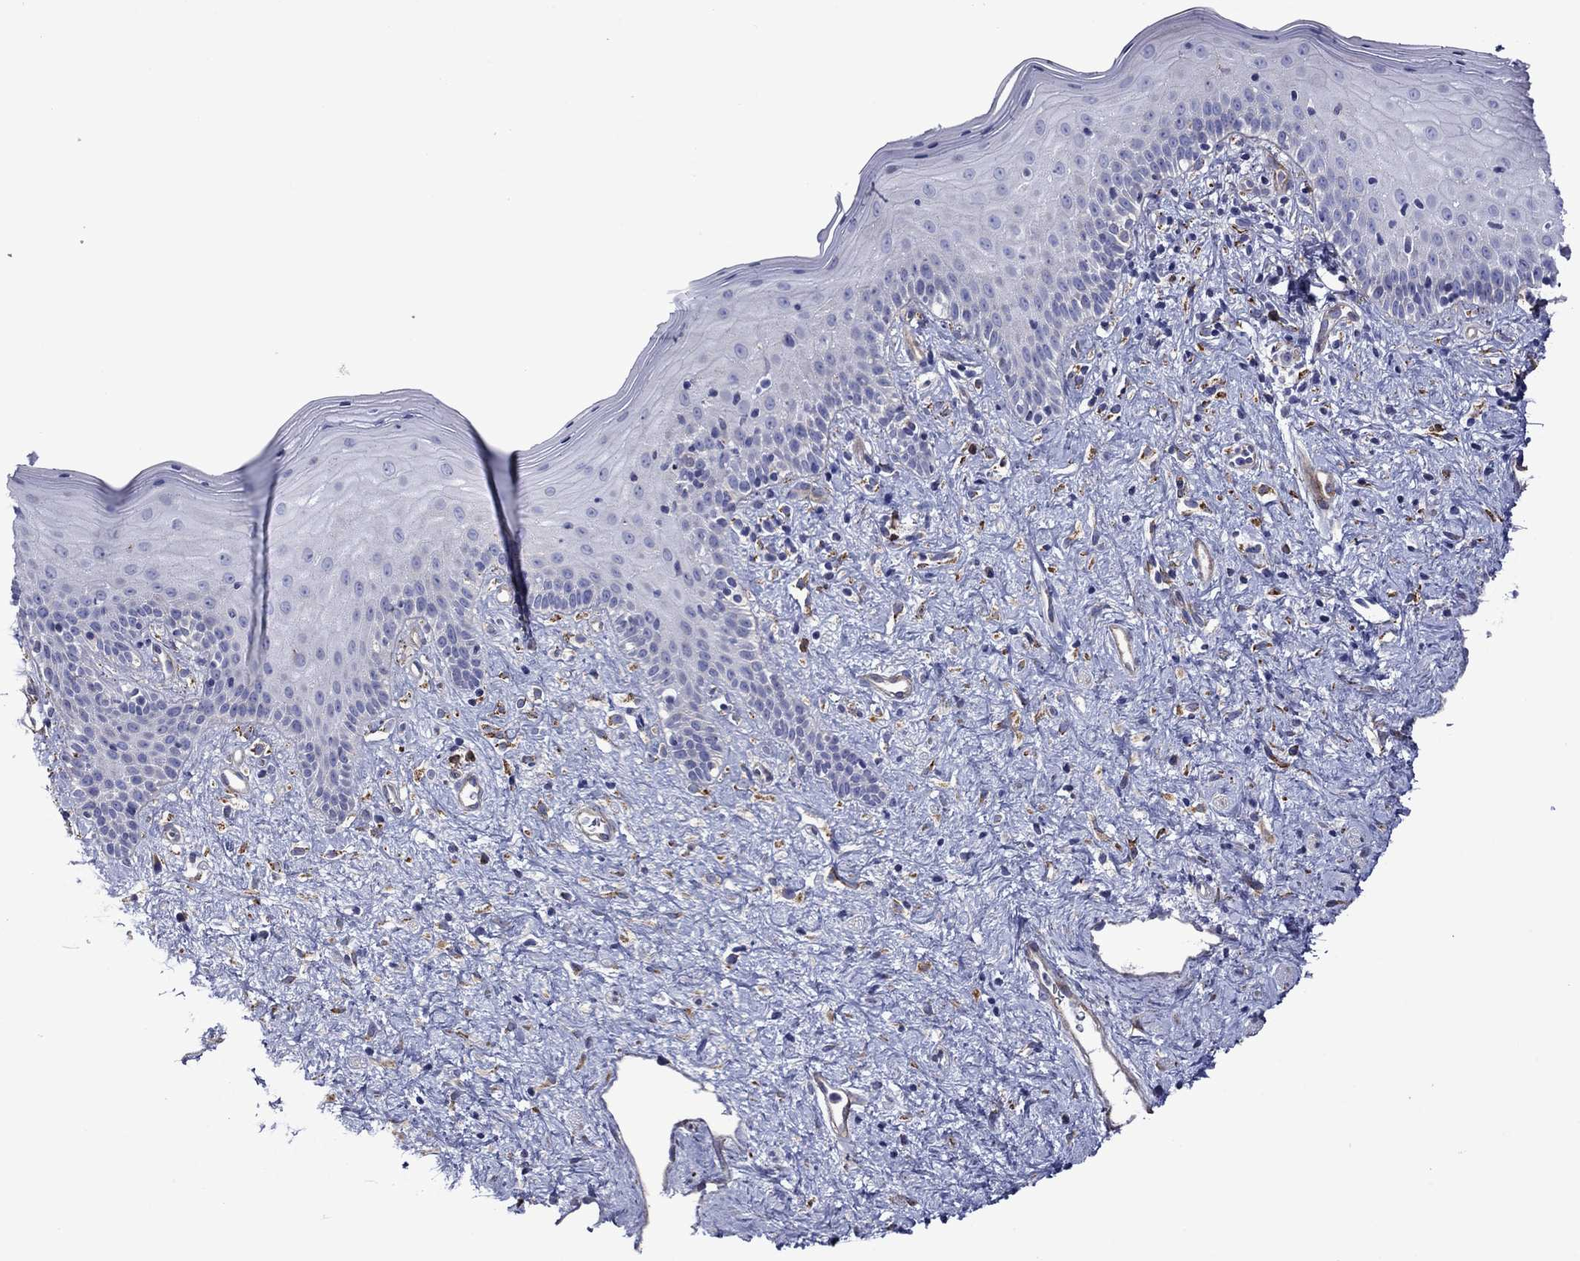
{"staining": {"intensity": "negative", "quantity": "none", "location": "none"}, "tissue": "vagina", "cell_type": "Squamous epithelial cells", "image_type": "normal", "snomed": [{"axis": "morphology", "description": "Normal tissue, NOS"}, {"axis": "topography", "description": "Vagina"}], "caption": "This is an immunohistochemistry photomicrograph of normal human vagina. There is no positivity in squamous epithelial cells.", "gene": "HSPG2", "patient": {"sex": "female", "age": 47}}